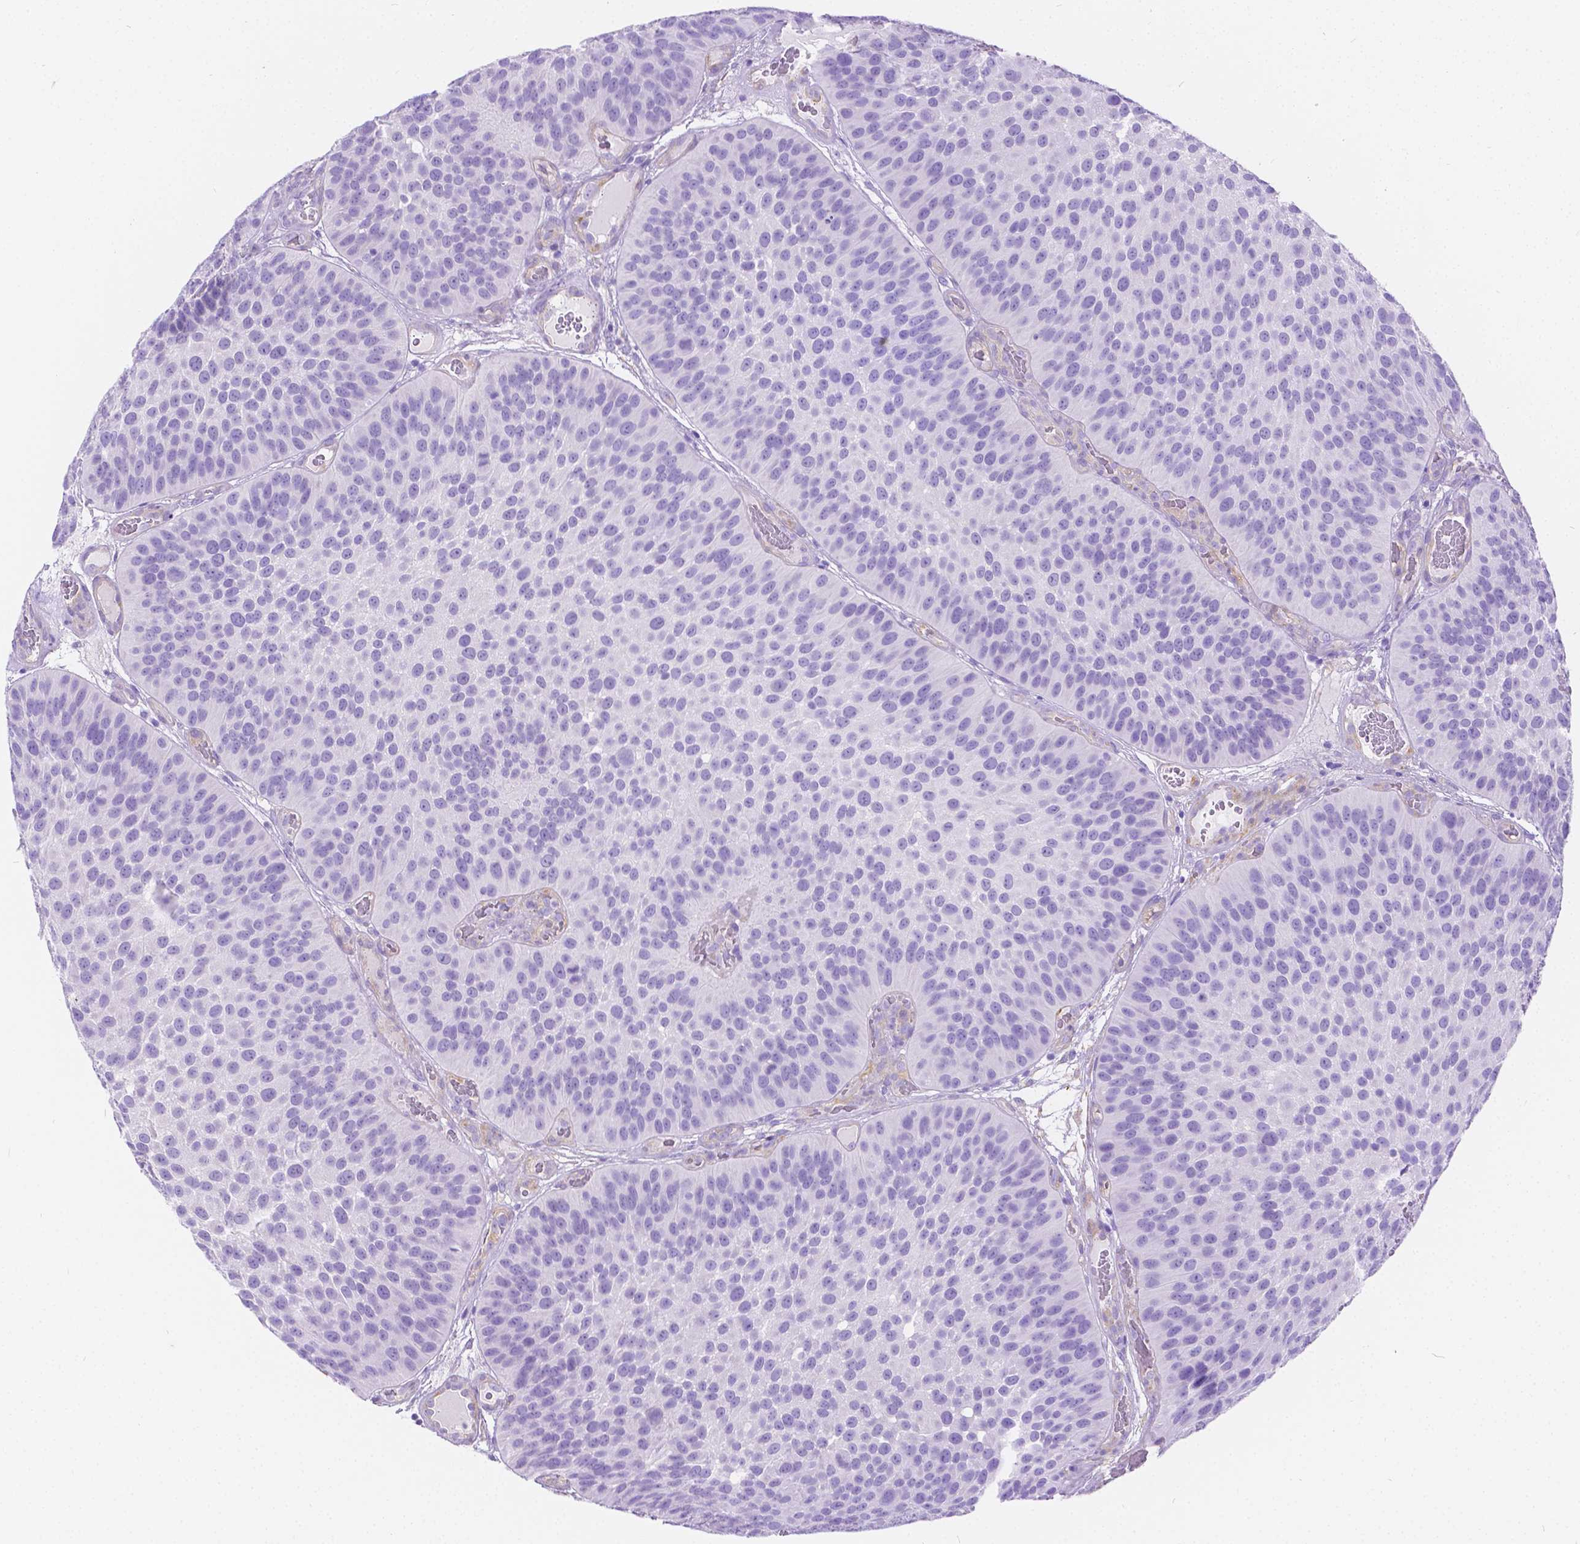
{"staining": {"intensity": "negative", "quantity": "none", "location": "none"}, "tissue": "urothelial cancer", "cell_type": "Tumor cells", "image_type": "cancer", "snomed": [{"axis": "morphology", "description": "Urothelial carcinoma, Low grade"}, {"axis": "topography", "description": "Urinary bladder"}], "caption": "An immunohistochemistry (IHC) histopathology image of urothelial cancer is shown. There is no staining in tumor cells of urothelial cancer.", "gene": "CHRM1", "patient": {"sex": "male", "age": 76}}